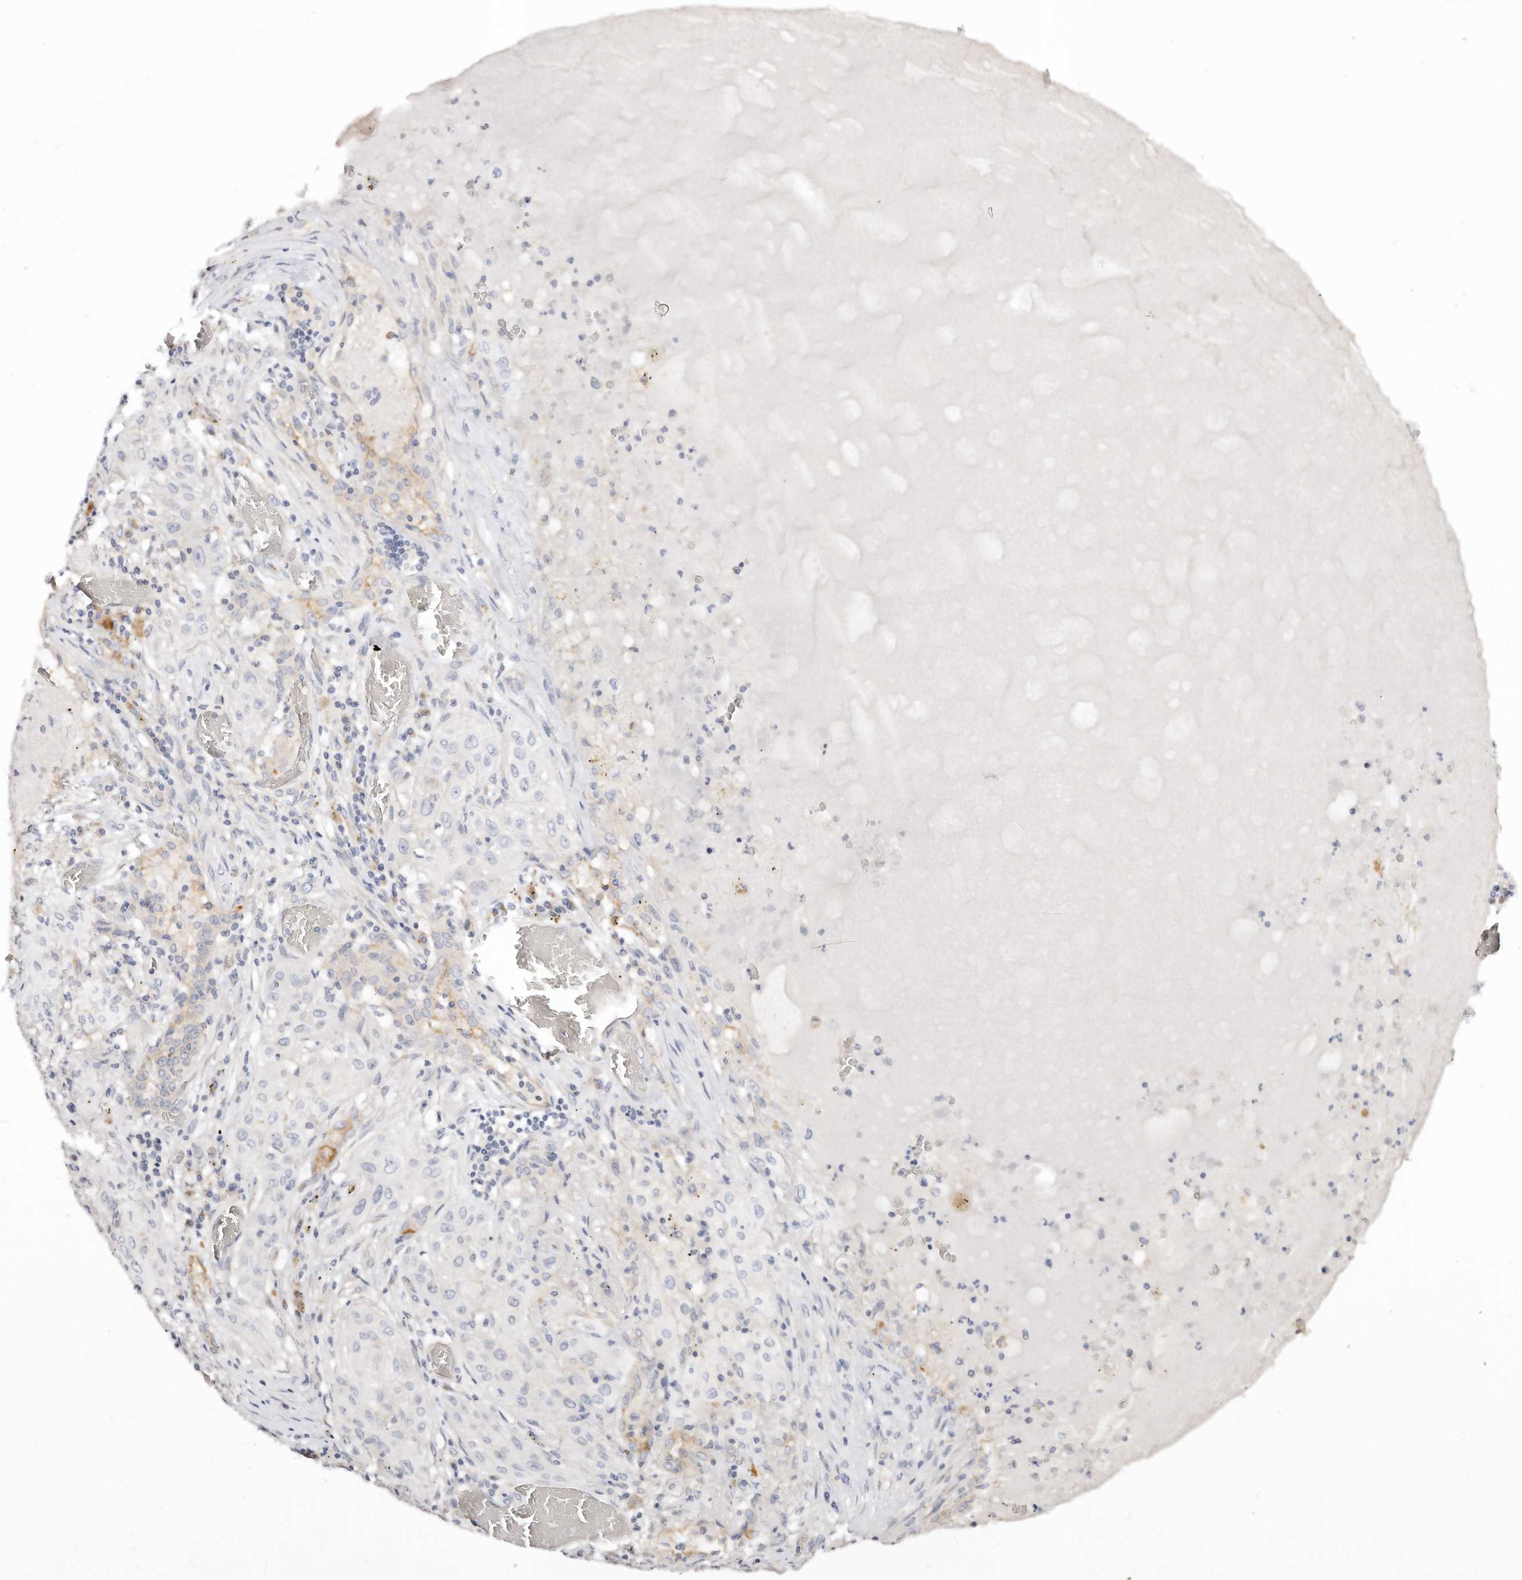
{"staining": {"intensity": "negative", "quantity": "none", "location": "none"}, "tissue": "lung cancer", "cell_type": "Tumor cells", "image_type": "cancer", "snomed": [{"axis": "morphology", "description": "Squamous cell carcinoma, NOS"}, {"axis": "topography", "description": "Lung"}], "caption": "High power microscopy histopathology image of an immunohistochemistry micrograph of lung cancer (squamous cell carcinoma), revealing no significant staining in tumor cells.", "gene": "DNASE1", "patient": {"sex": "female", "age": 47}}